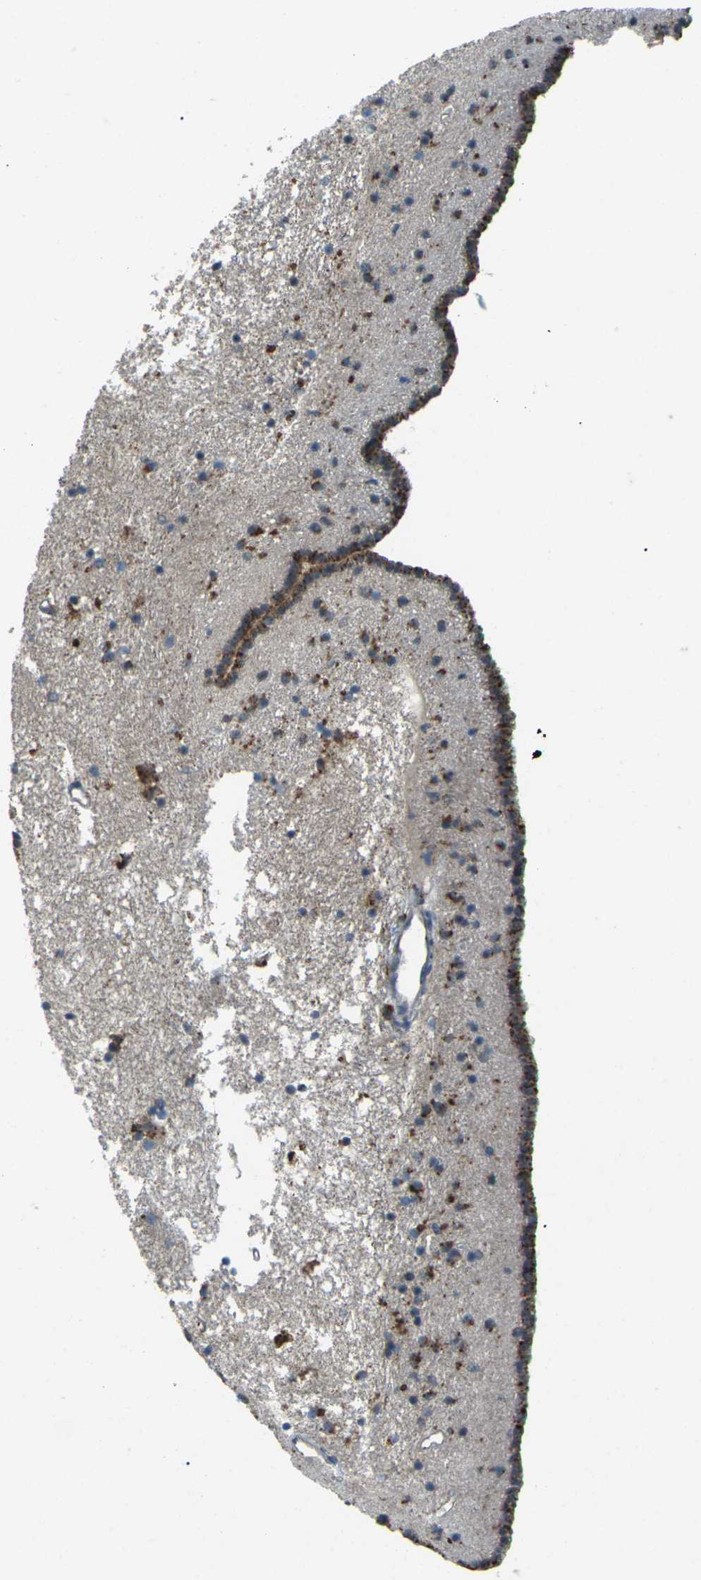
{"staining": {"intensity": "strong", "quantity": "<25%", "location": "cytoplasmic/membranous"}, "tissue": "caudate", "cell_type": "Glial cells", "image_type": "normal", "snomed": [{"axis": "morphology", "description": "Normal tissue, NOS"}, {"axis": "topography", "description": "Lateral ventricle wall"}], "caption": "Caudate stained for a protein exhibits strong cytoplasmic/membranous positivity in glial cells. (Brightfield microscopy of DAB IHC at high magnification).", "gene": "SLC31A2", "patient": {"sex": "male", "age": 45}}